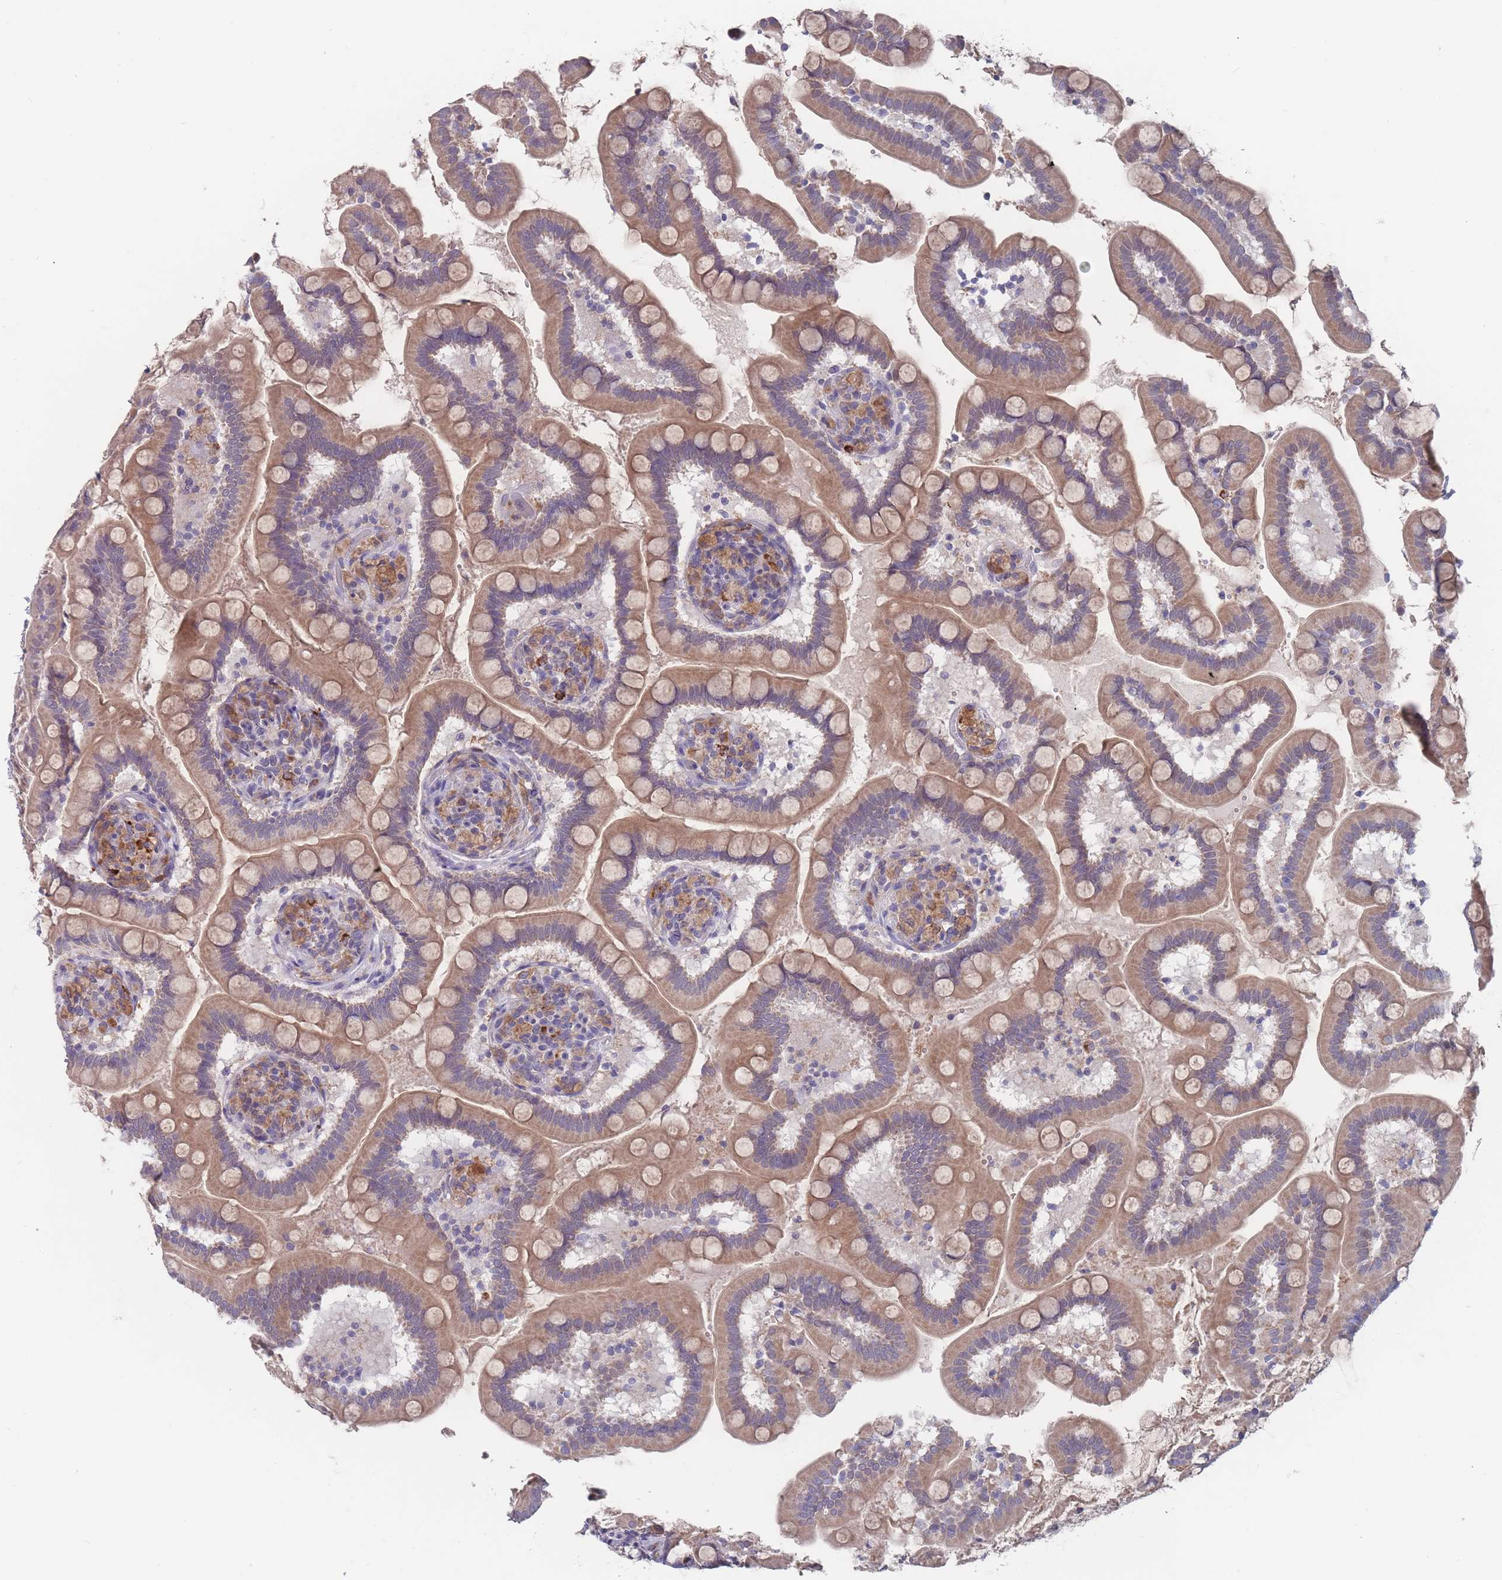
{"staining": {"intensity": "moderate", "quantity": ">75%", "location": "cytoplasmic/membranous"}, "tissue": "small intestine", "cell_type": "Glandular cells", "image_type": "normal", "snomed": [{"axis": "morphology", "description": "Normal tissue, NOS"}, {"axis": "topography", "description": "Small intestine"}], "caption": "The image displays immunohistochemical staining of unremarkable small intestine. There is moderate cytoplasmic/membranous expression is identified in approximately >75% of glandular cells.", "gene": "PEX7", "patient": {"sex": "female", "age": 64}}